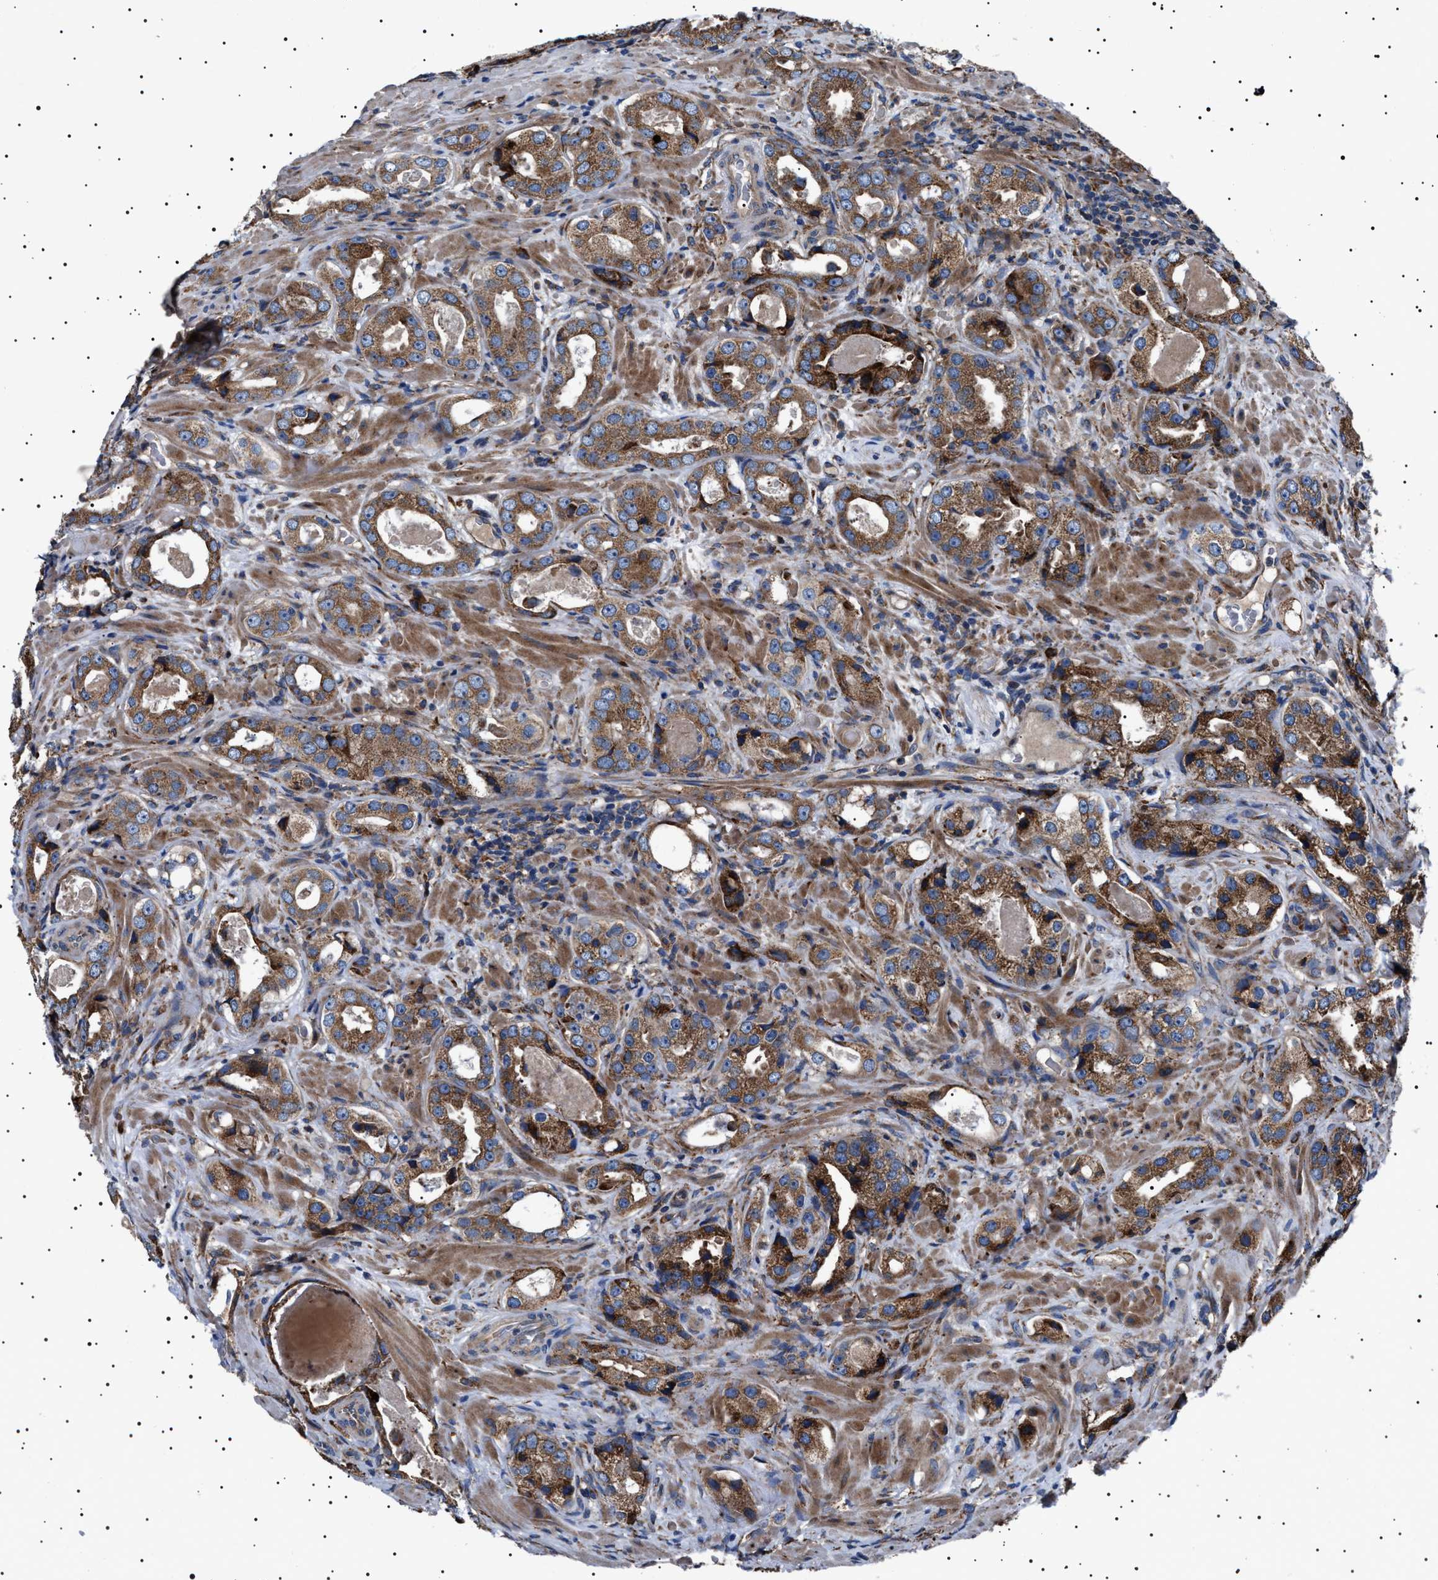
{"staining": {"intensity": "moderate", "quantity": ">75%", "location": "cytoplasmic/membranous"}, "tissue": "prostate cancer", "cell_type": "Tumor cells", "image_type": "cancer", "snomed": [{"axis": "morphology", "description": "Adenocarcinoma, High grade"}, {"axis": "topography", "description": "Prostate"}], "caption": "Prostate cancer (high-grade adenocarcinoma) stained with a brown dye displays moderate cytoplasmic/membranous positive staining in approximately >75% of tumor cells.", "gene": "TOP1MT", "patient": {"sex": "male", "age": 63}}